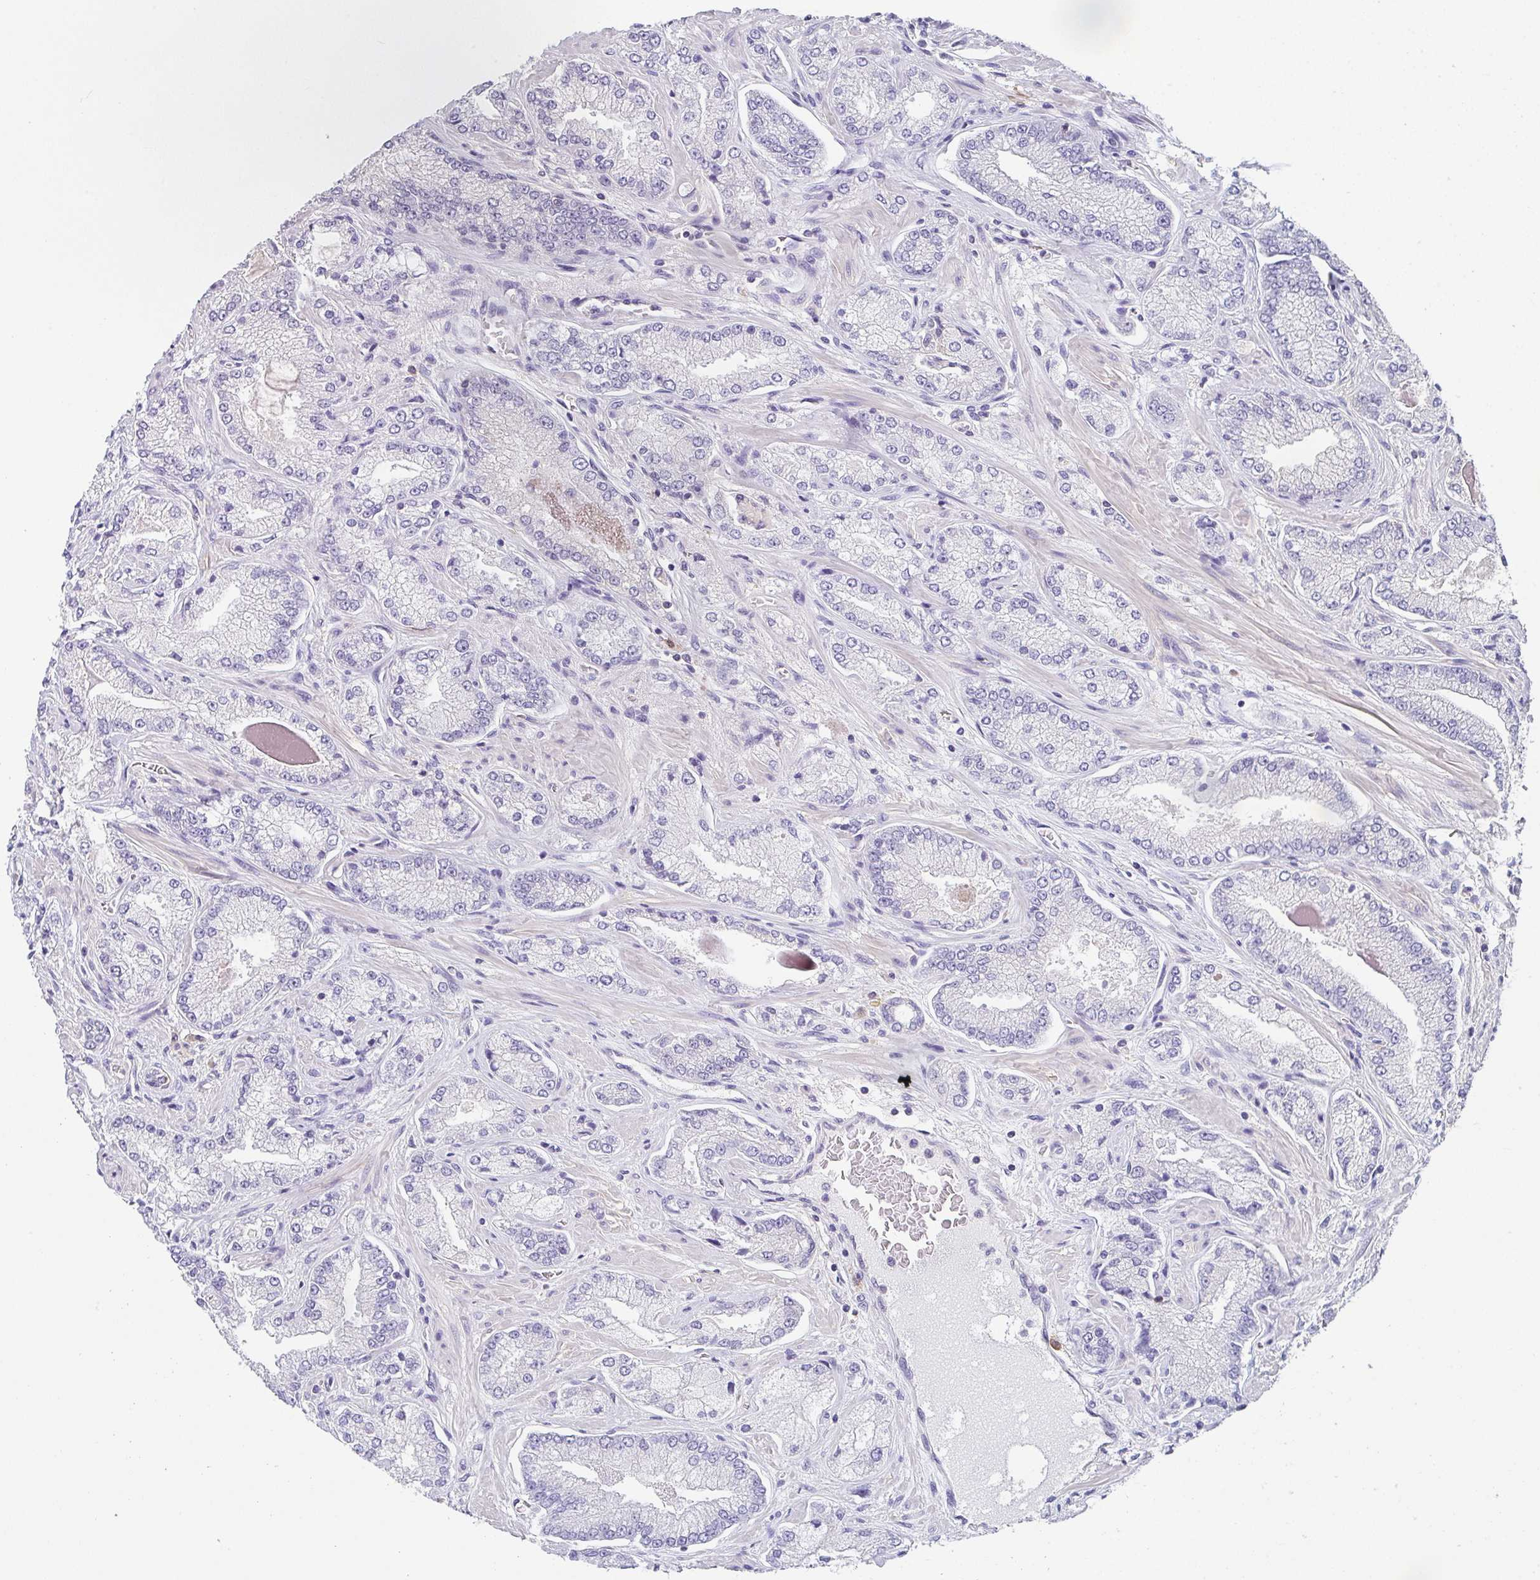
{"staining": {"intensity": "negative", "quantity": "none", "location": "none"}, "tissue": "prostate cancer", "cell_type": "Tumor cells", "image_type": "cancer", "snomed": [{"axis": "morphology", "description": "Normal tissue, NOS"}, {"axis": "morphology", "description": "Adenocarcinoma, High grade"}, {"axis": "topography", "description": "Prostate"}, {"axis": "topography", "description": "Peripheral nerve tissue"}], "caption": "Image shows no protein expression in tumor cells of high-grade adenocarcinoma (prostate) tissue.", "gene": "DBN1", "patient": {"sex": "male", "age": 68}}